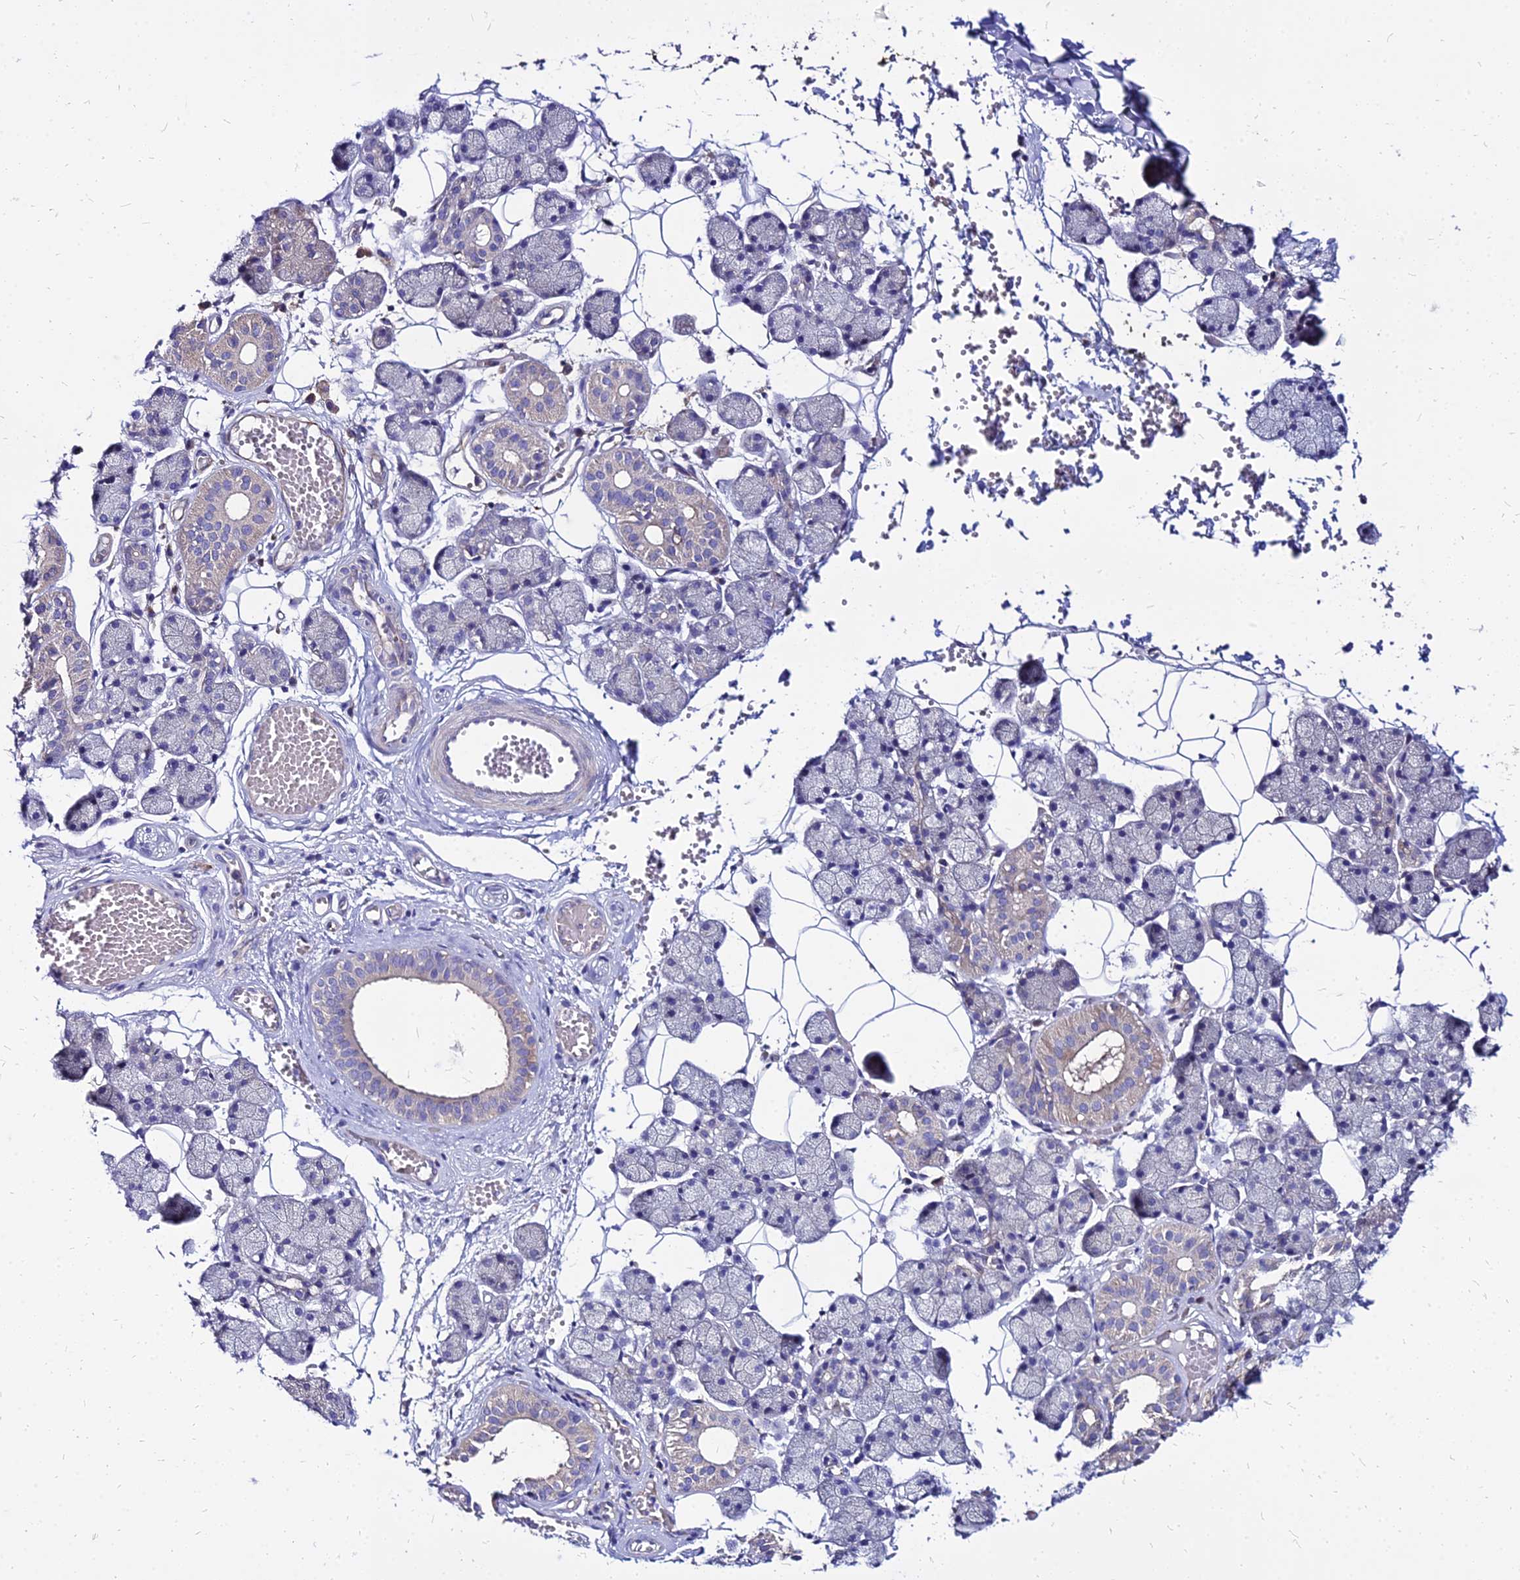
{"staining": {"intensity": "negative", "quantity": "none", "location": "none"}, "tissue": "salivary gland", "cell_type": "Glandular cells", "image_type": "normal", "snomed": [{"axis": "morphology", "description": "Normal tissue, NOS"}, {"axis": "topography", "description": "Salivary gland"}], "caption": "The histopathology image shows no staining of glandular cells in benign salivary gland. (Stains: DAB (3,3'-diaminobenzidine) immunohistochemistry with hematoxylin counter stain, Microscopy: brightfield microscopy at high magnification).", "gene": "COMMD10", "patient": {"sex": "female", "age": 33}}